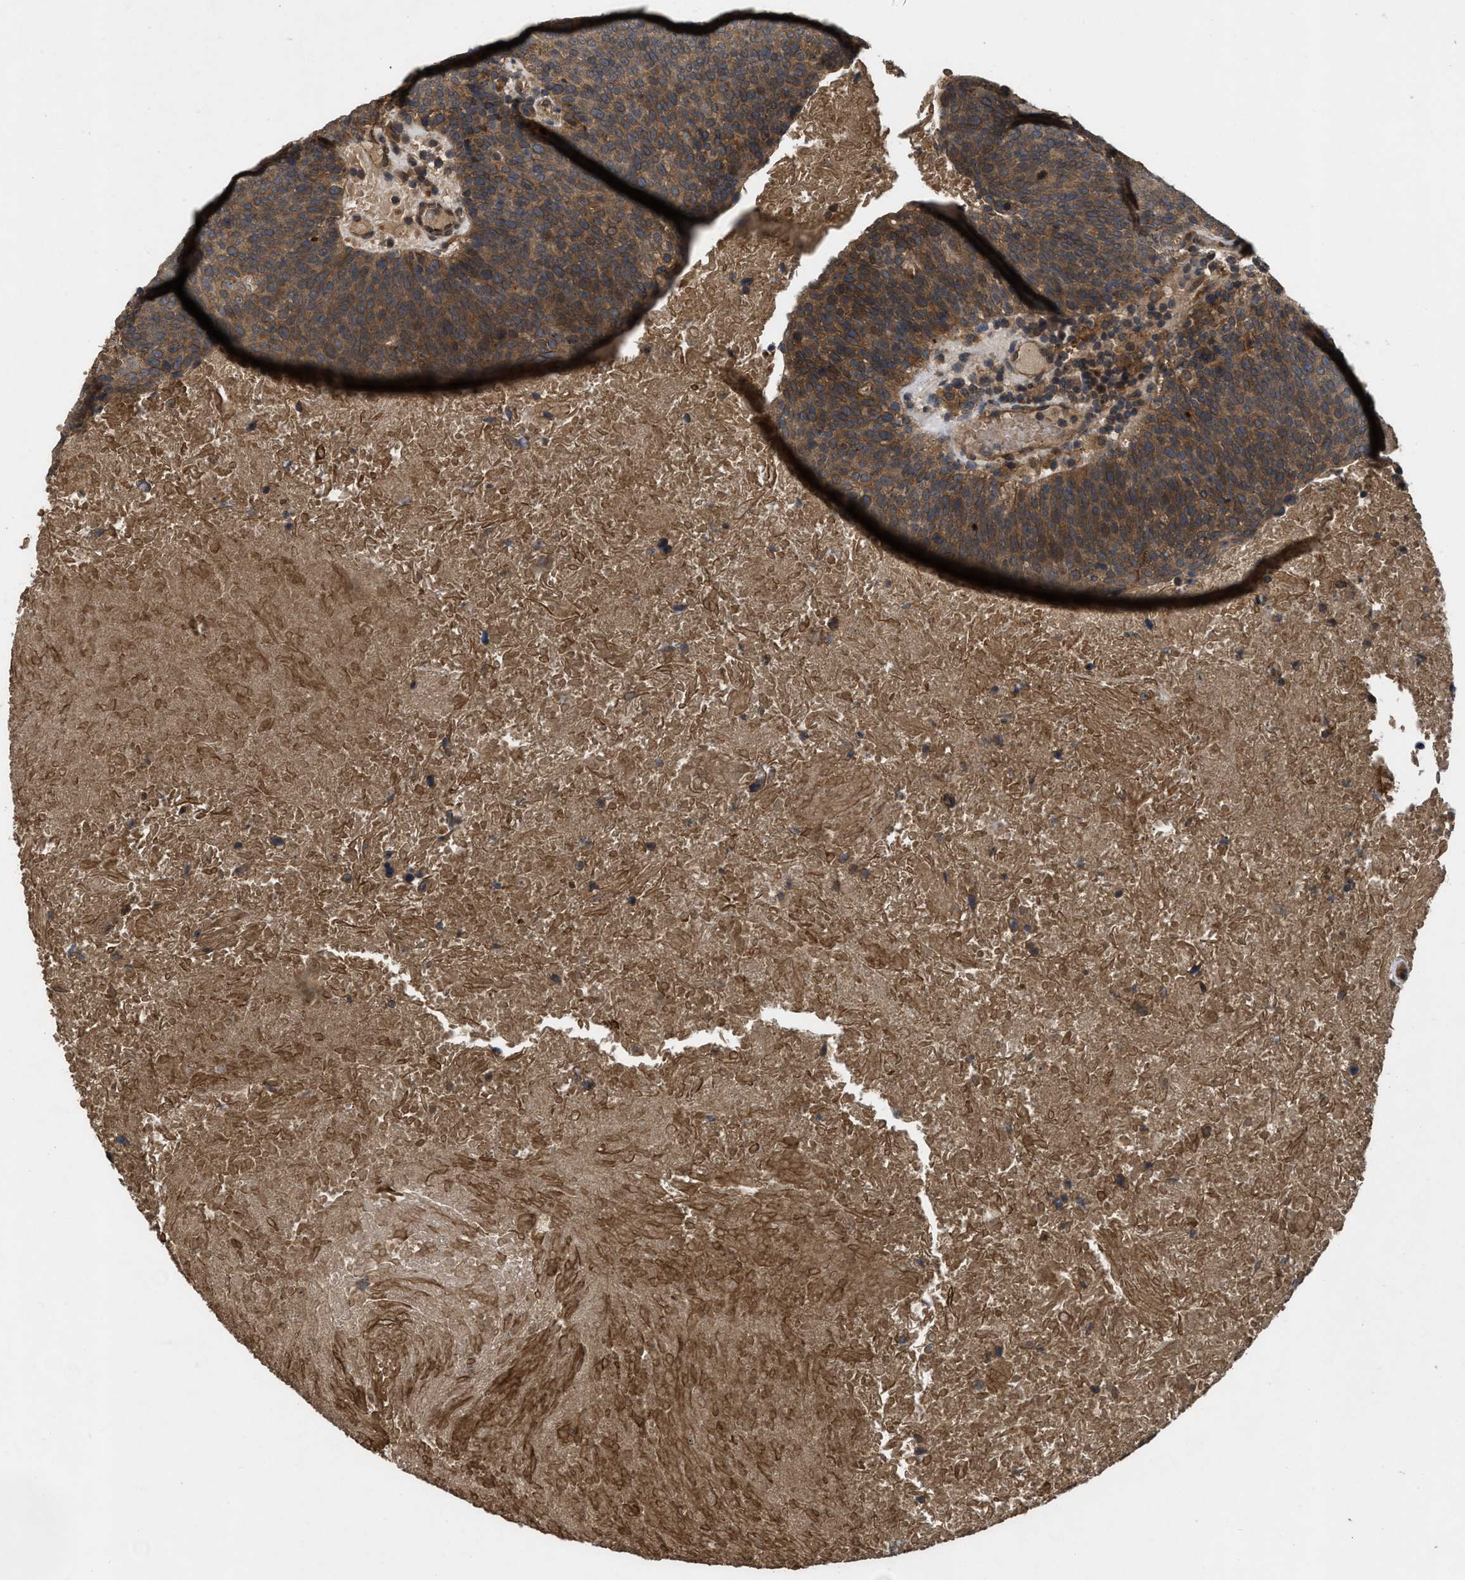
{"staining": {"intensity": "moderate", "quantity": ">75%", "location": "cytoplasmic/membranous"}, "tissue": "head and neck cancer", "cell_type": "Tumor cells", "image_type": "cancer", "snomed": [{"axis": "morphology", "description": "Squamous cell carcinoma, NOS"}, {"axis": "morphology", "description": "Squamous cell carcinoma, metastatic, NOS"}, {"axis": "topography", "description": "Lymph node"}, {"axis": "topography", "description": "Head-Neck"}], "caption": "Tumor cells demonstrate medium levels of moderate cytoplasmic/membranous expression in about >75% of cells in human head and neck cancer (squamous cell carcinoma). The protein is stained brown, and the nuclei are stained in blue (DAB IHC with brightfield microscopy, high magnification).", "gene": "UTRN", "patient": {"sex": "male", "age": 62}}